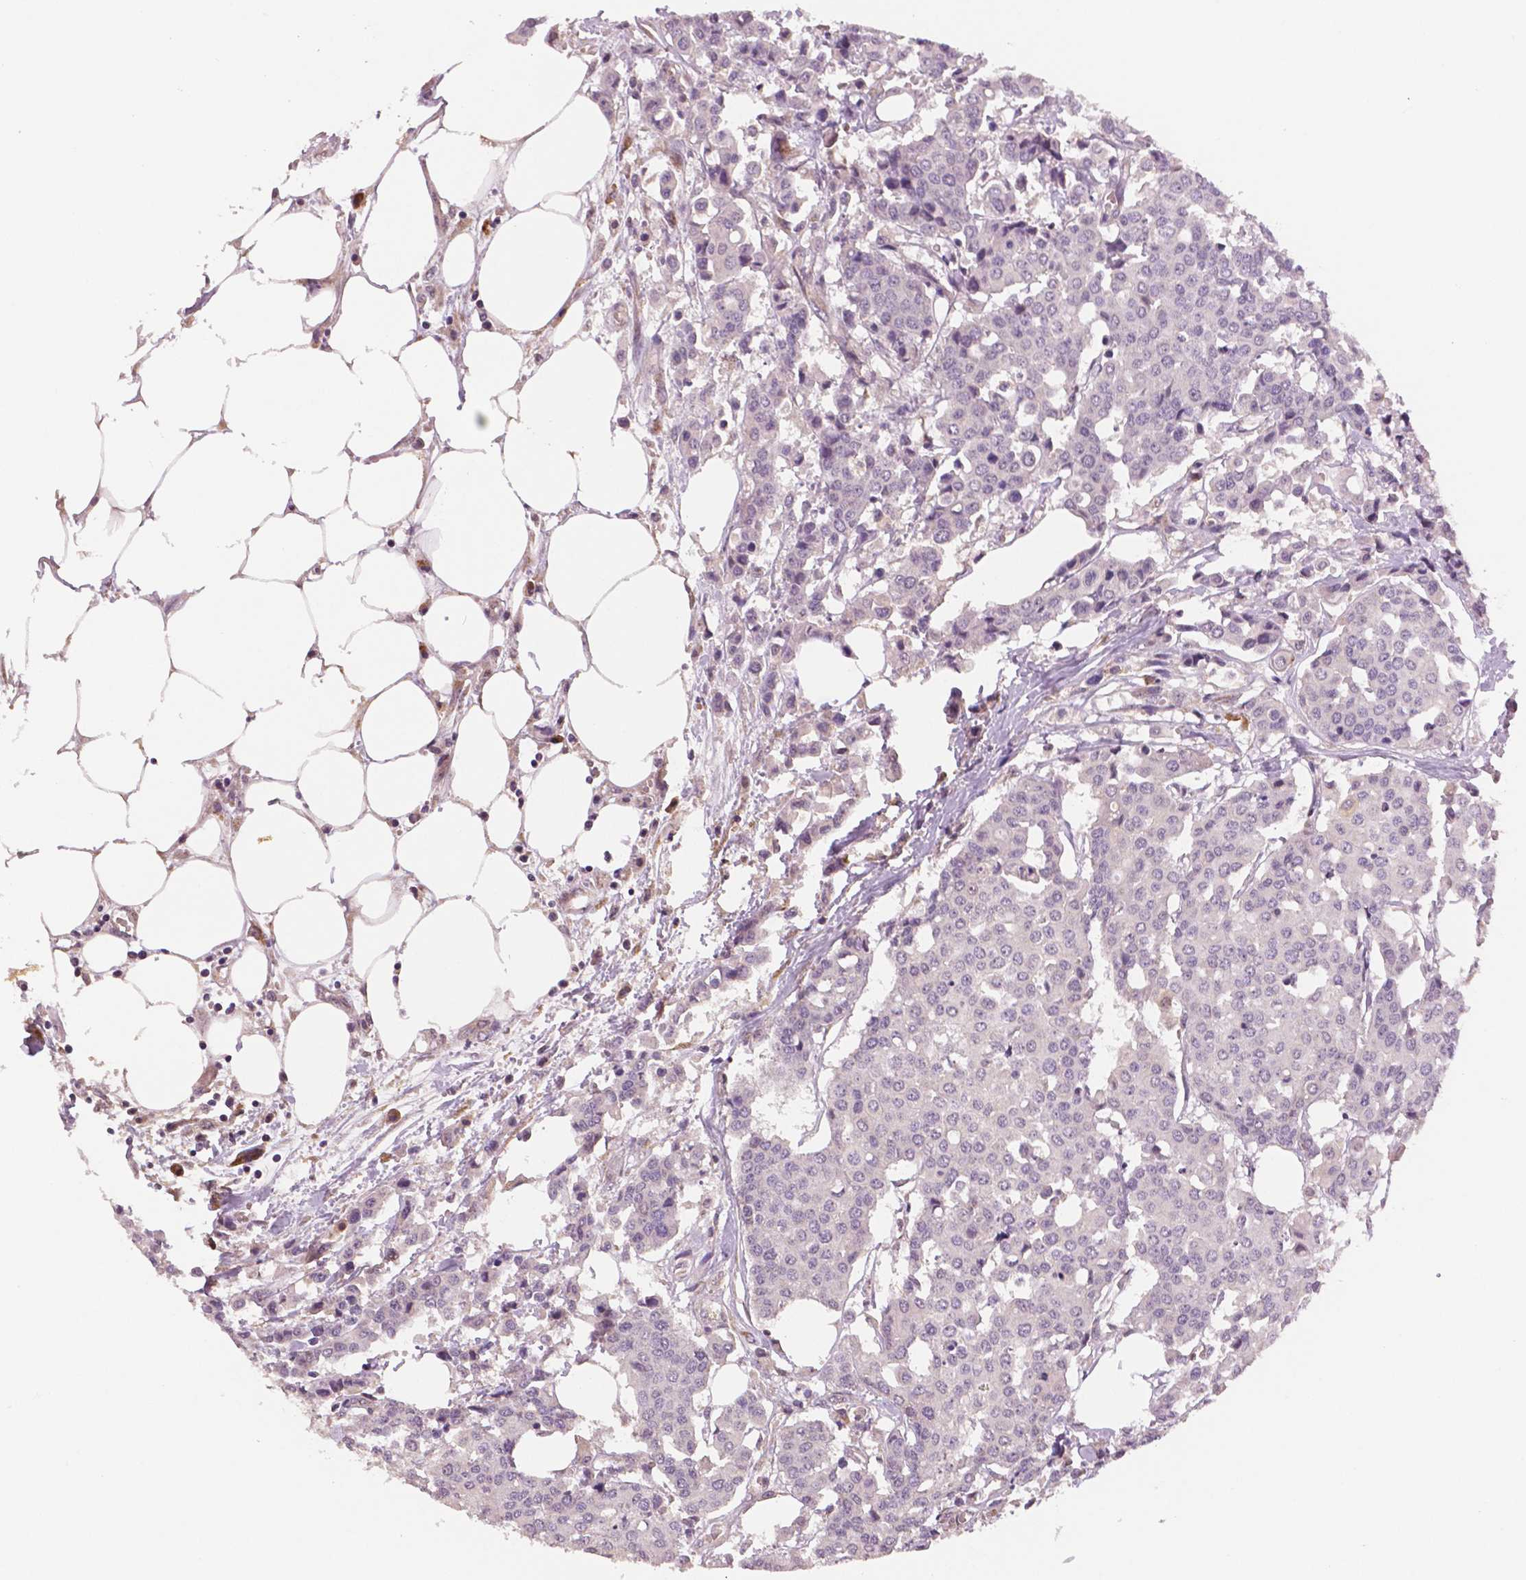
{"staining": {"intensity": "negative", "quantity": "none", "location": "none"}, "tissue": "carcinoid", "cell_type": "Tumor cells", "image_type": "cancer", "snomed": [{"axis": "morphology", "description": "Carcinoid, malignant, NOS"}, {"axis": "topography", "description": "Colon"}], "caption": "Protein analysis of carcinoid reveals no significant expression in tumor cells. (Stains: DAB immunohistochemistry with hematoxylin counter stain, Microscopy: brightfield microscopy at high magnification).", "gene": "STAT3", "patient": {"sex": "male", "age": 81}}